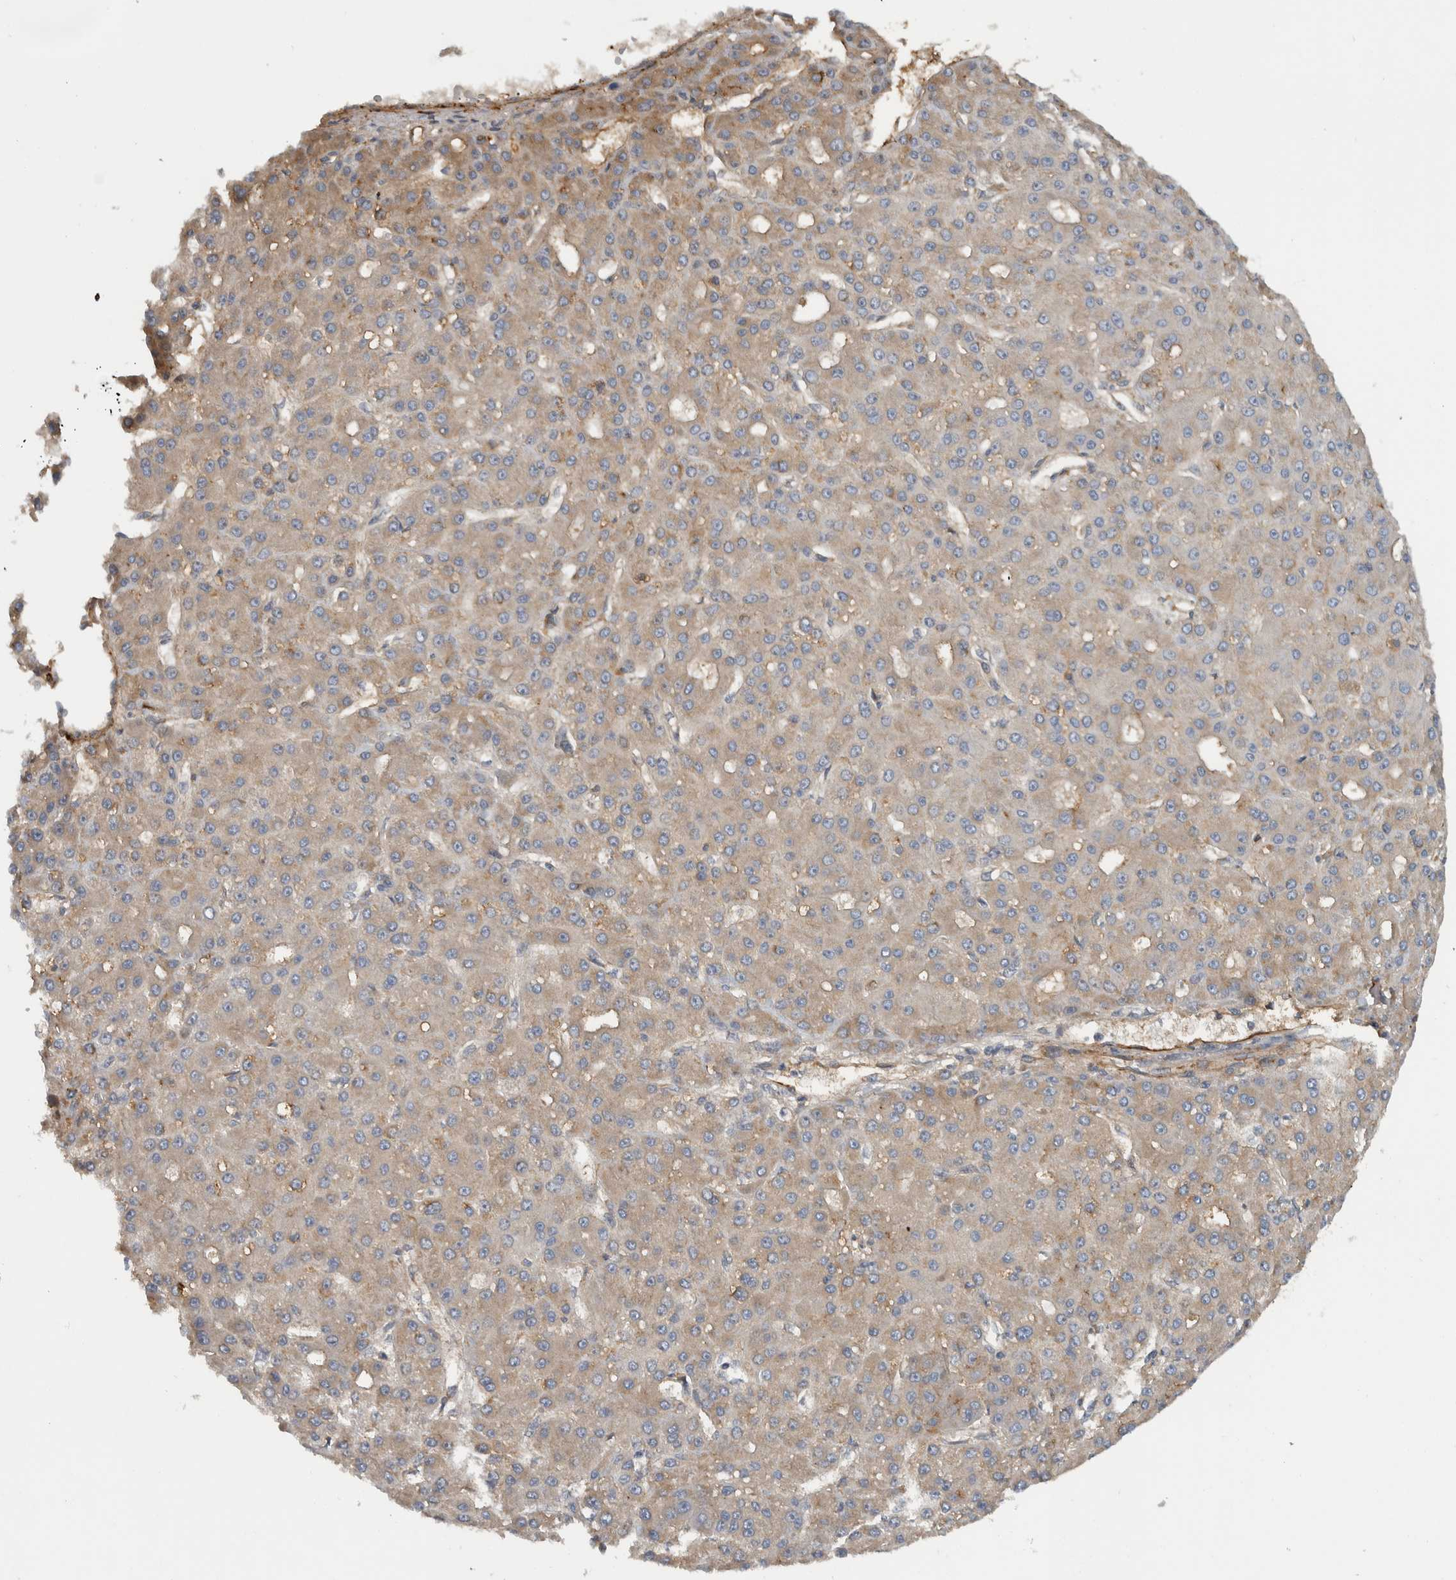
{"staining": {"intensity": "weak", "quantity": "25%-75%", "location": "cytoplasmic/membranous"}, "tissue": "liver cancer", "cell_type": "Tumor cells", "image_type": "cancer", "snomed": [{"axis": "morphology", "description": "Carcinoma, Hepatocellular, NOS"}, {"axis": "topography", "description": "Liver"}], "caption": "IHC histopathology image of neoplastic tissue: liver hepatocellular carcinoma stained using immunohistochemistry reveals low levels of weak protein expression localized specifically in the cytoplasmic/membranous of tumor cells, appearing as a cytoplasmic/membranous brown color.", "gene": "CD59", "patient": {"sex": "male", "age": 67}}